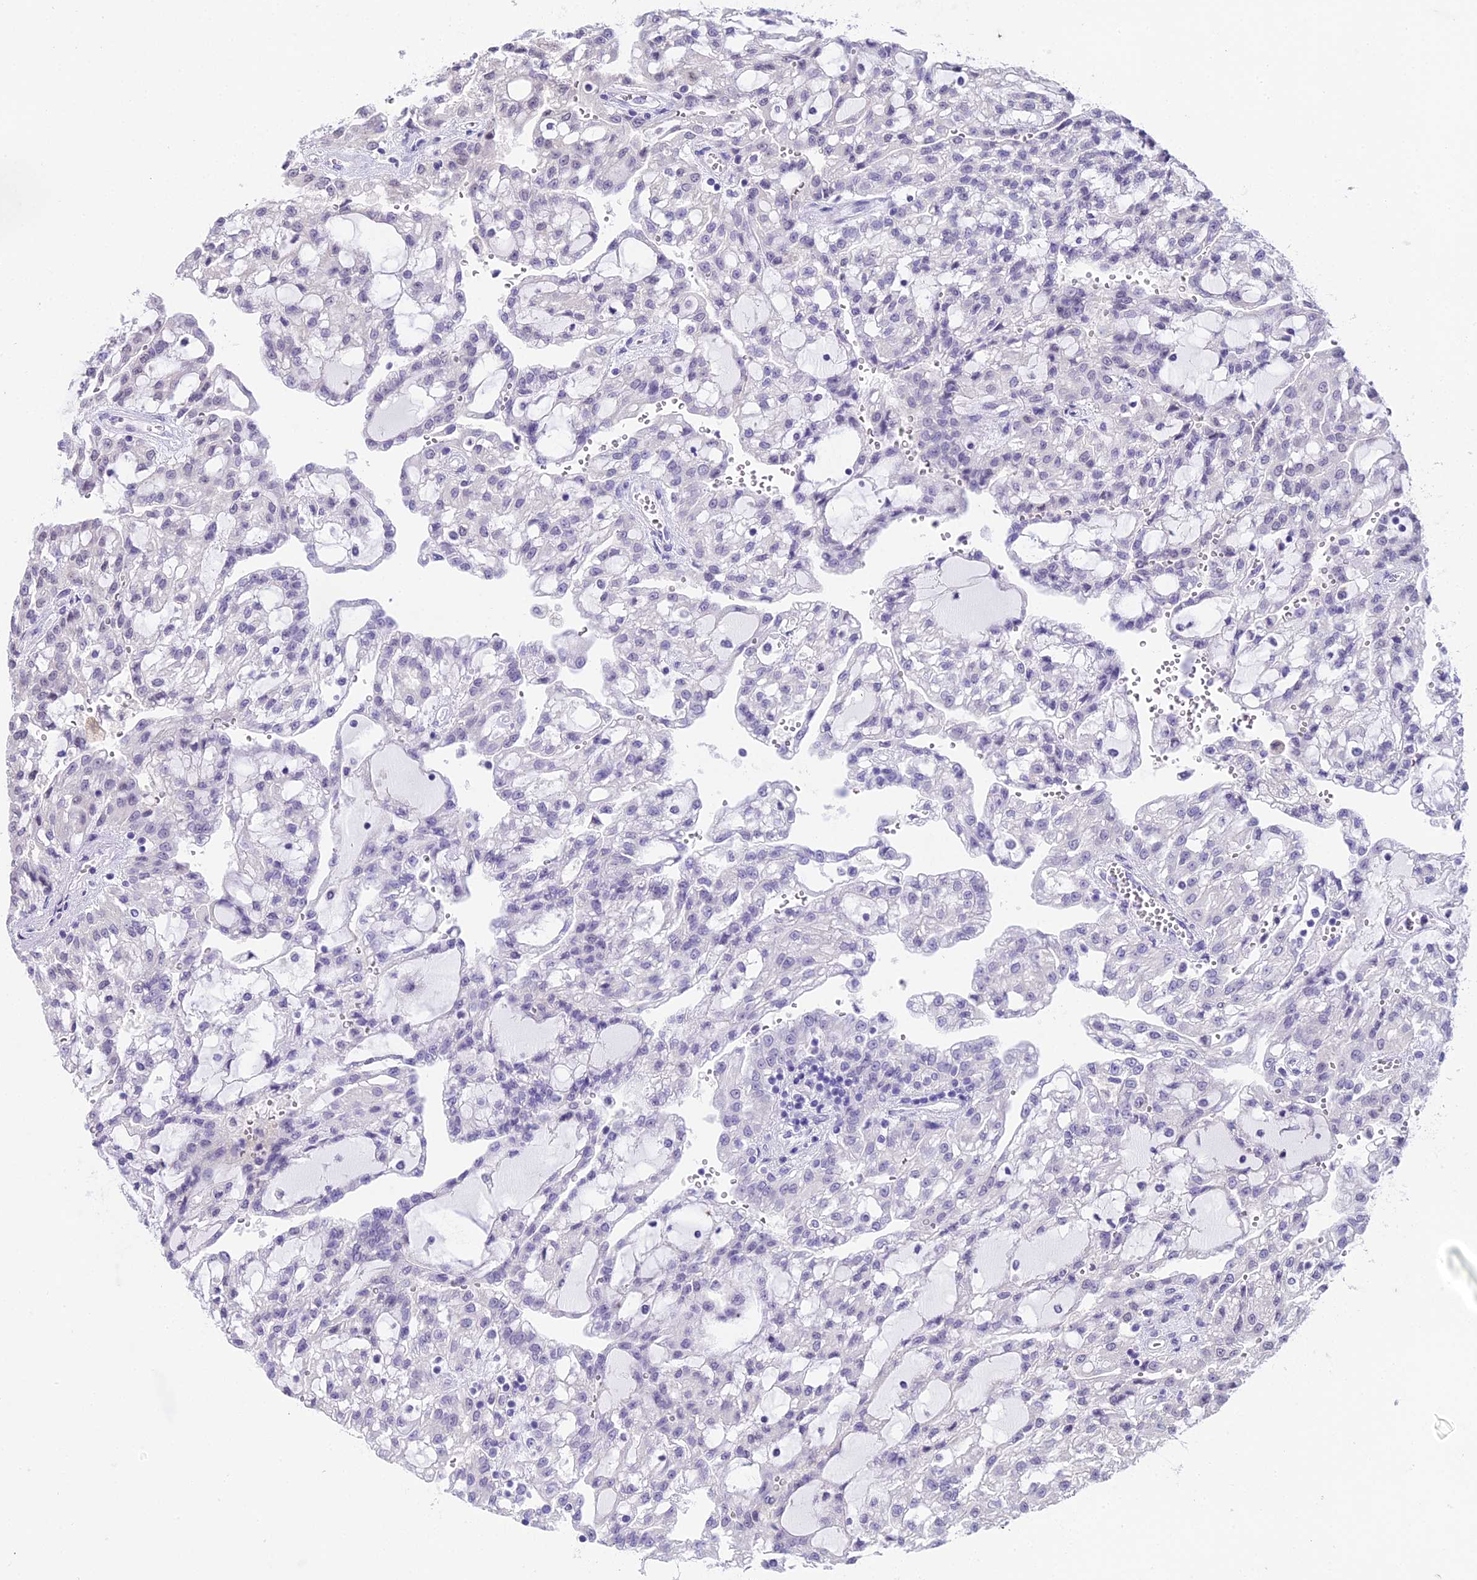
{"staining": {"intensity": "negative", "quantity": "none", "location": "none"}, "tissue": "renal cancer", "cell_type": "Tumor cells", "image_type": "cancer", "snomed": [{"axis": "morphology", "description": "Adenocarcinoma, NOS"}, {"axis": "topography", "description": "Kidney"}], "caption": "This is an IHC histopathology image of renal cancer (adenocarcinoma). There is no expression in tumor cells.", "gene": "MAT2A", "patient": {"sex": "male", "age": 63}}